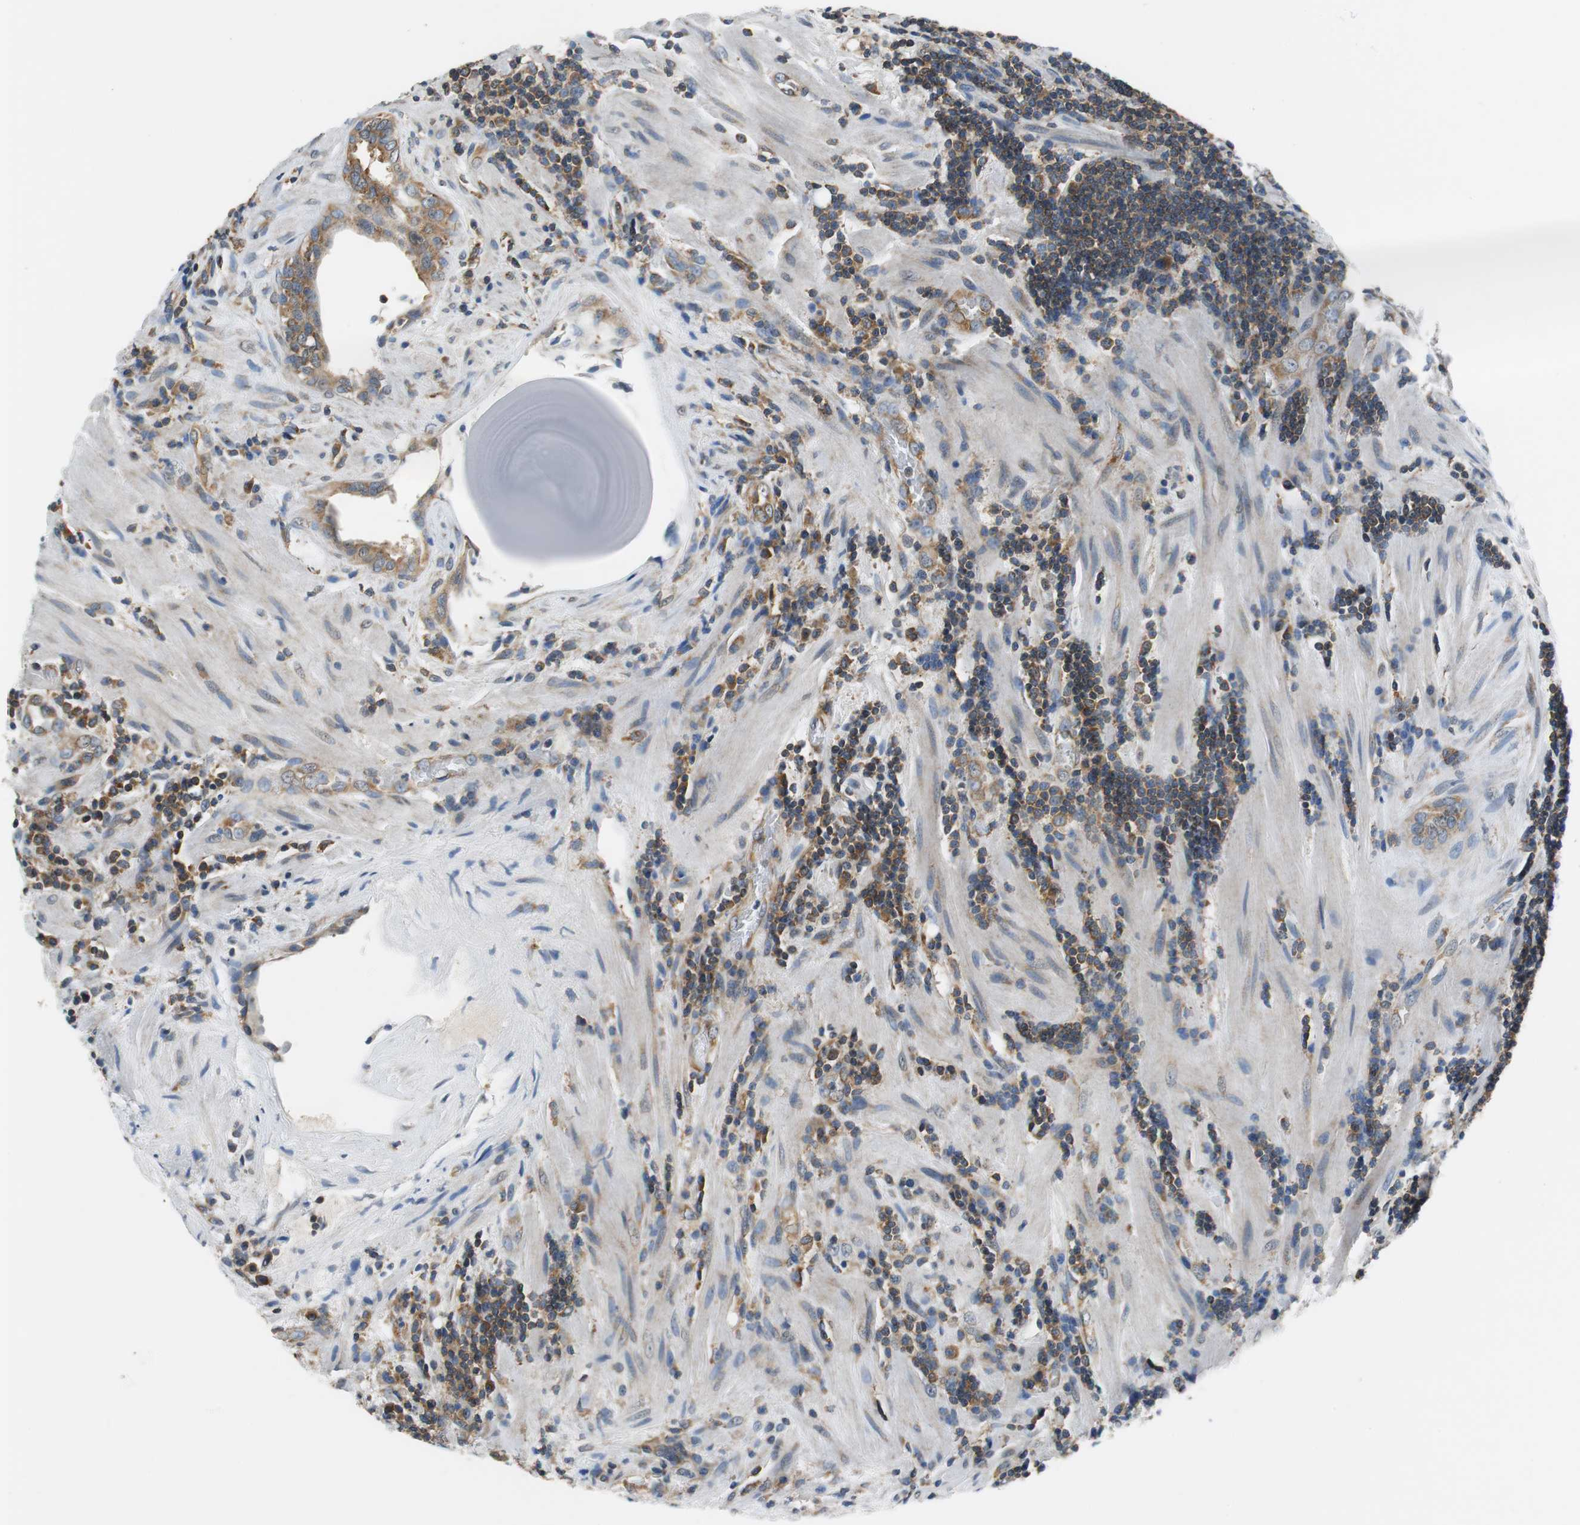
{"staining": {"intensity": "moderate", "quantity": ">75%", "location": "cytoplasmic/membranous"}, "tissue": "prostate cancer", "cell_type": "Tumor cells", "image_type": "cancer", "snomed": [{"axis": "morphology", "description": "Adenocarcinoma, High grade"}, {"axis": "topography", "description": "Prostate"}], "caption": "High-power microscopy captured an immunohistochemistry (IHC) image of prostate cancer, revealing moderate cytoplasmic/membranous staining in about >75% of tumor cells. Nuclei are stained in blue.", "gene": "CNOT3", "patient": {"sex": "male", "age": 68}}